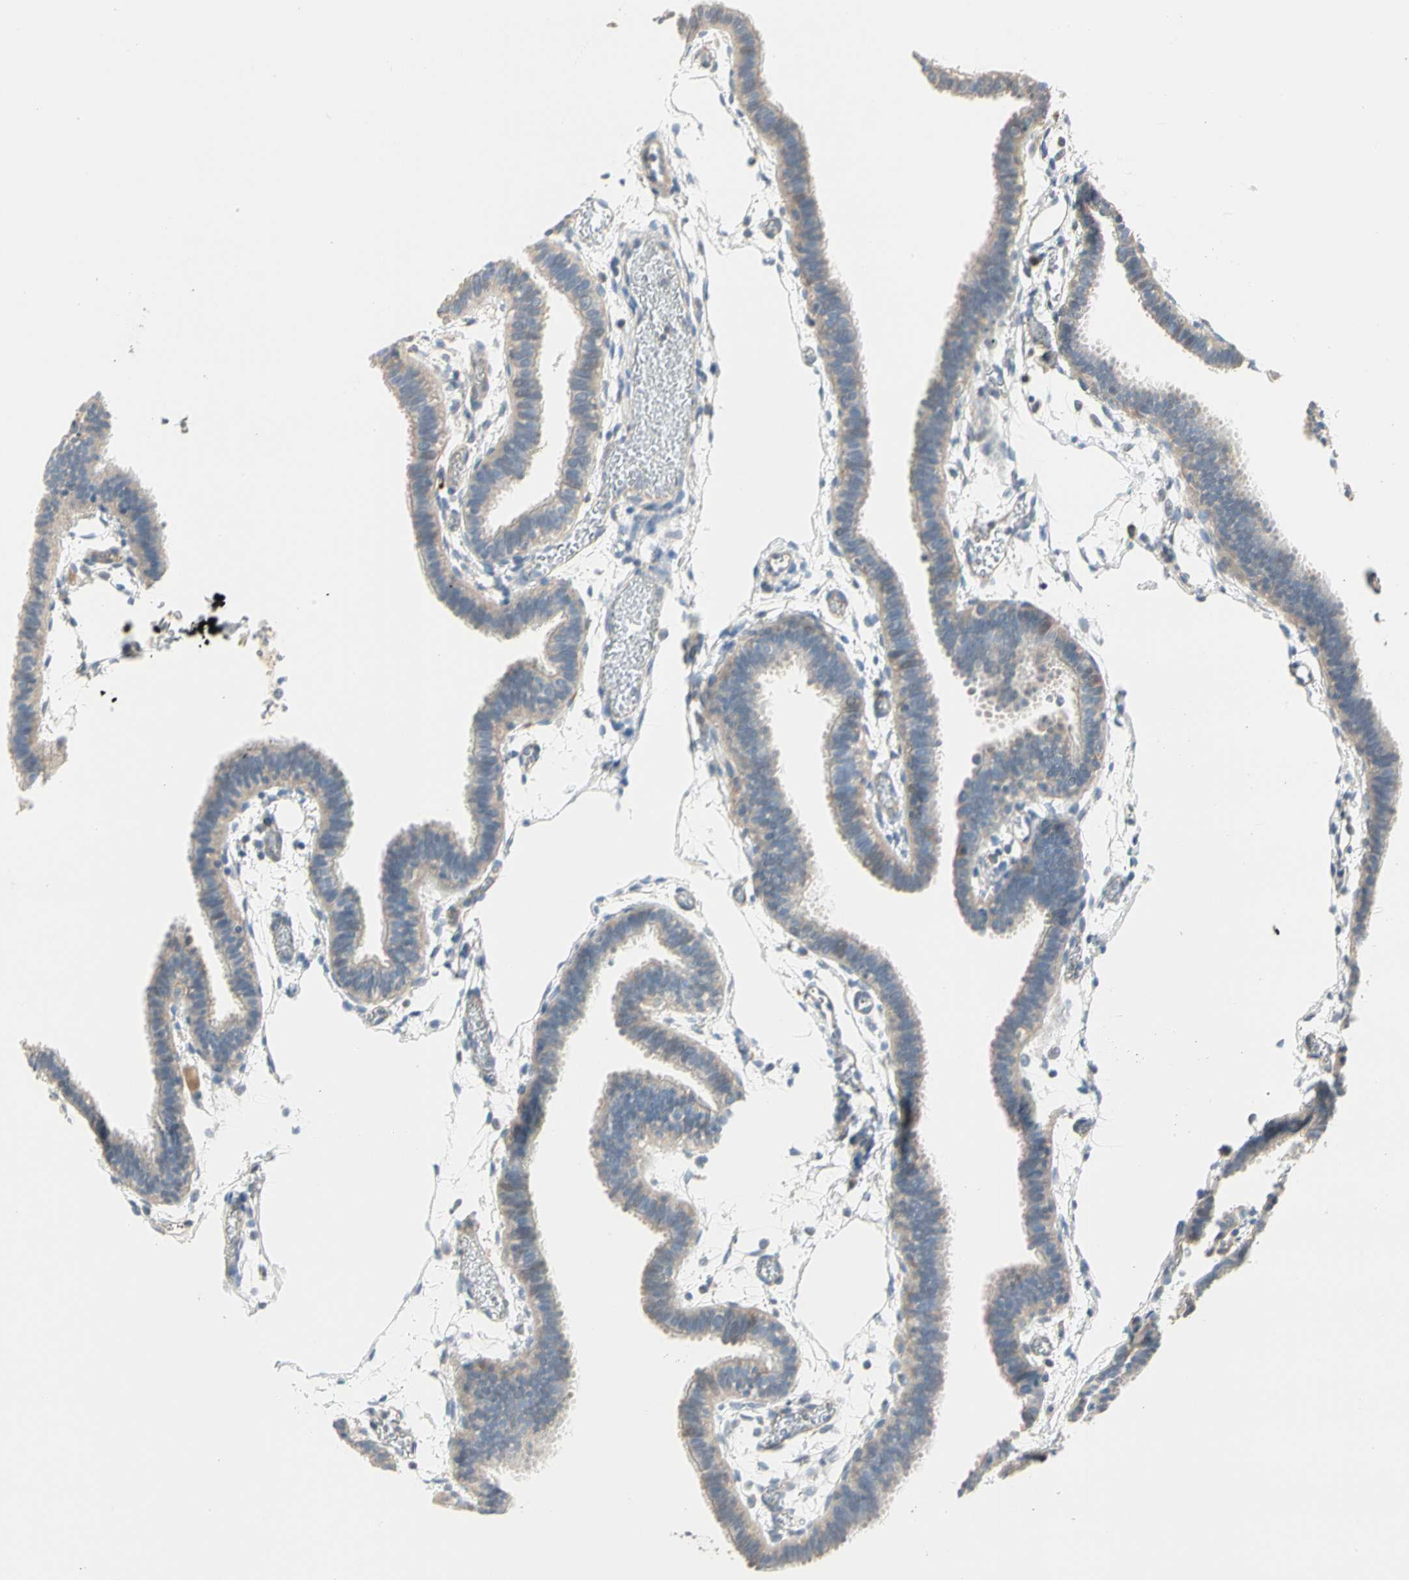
{"staining": {"intensity": "weak", "quantity": "25%-75%", "location": "cytoplasmic/membranous"}, "tissue": "fallopian tube", "cell_type": "Glandular cells", "image_type": "normal", "snomed": [{"axis": "morphology", "description": "Normal tissue, NOS"}, {"axis": "topography", "description": "Fallopian tube"}], "caption": "IHC micrograph of normal fallopian tube stained for a protein (brown), which shows low levels of weak cytoplasmic/membranous expression in about 25%-75% of glandular cells.", "gene": "GPR153", "patient": {"sex": "female", "age": 29}}